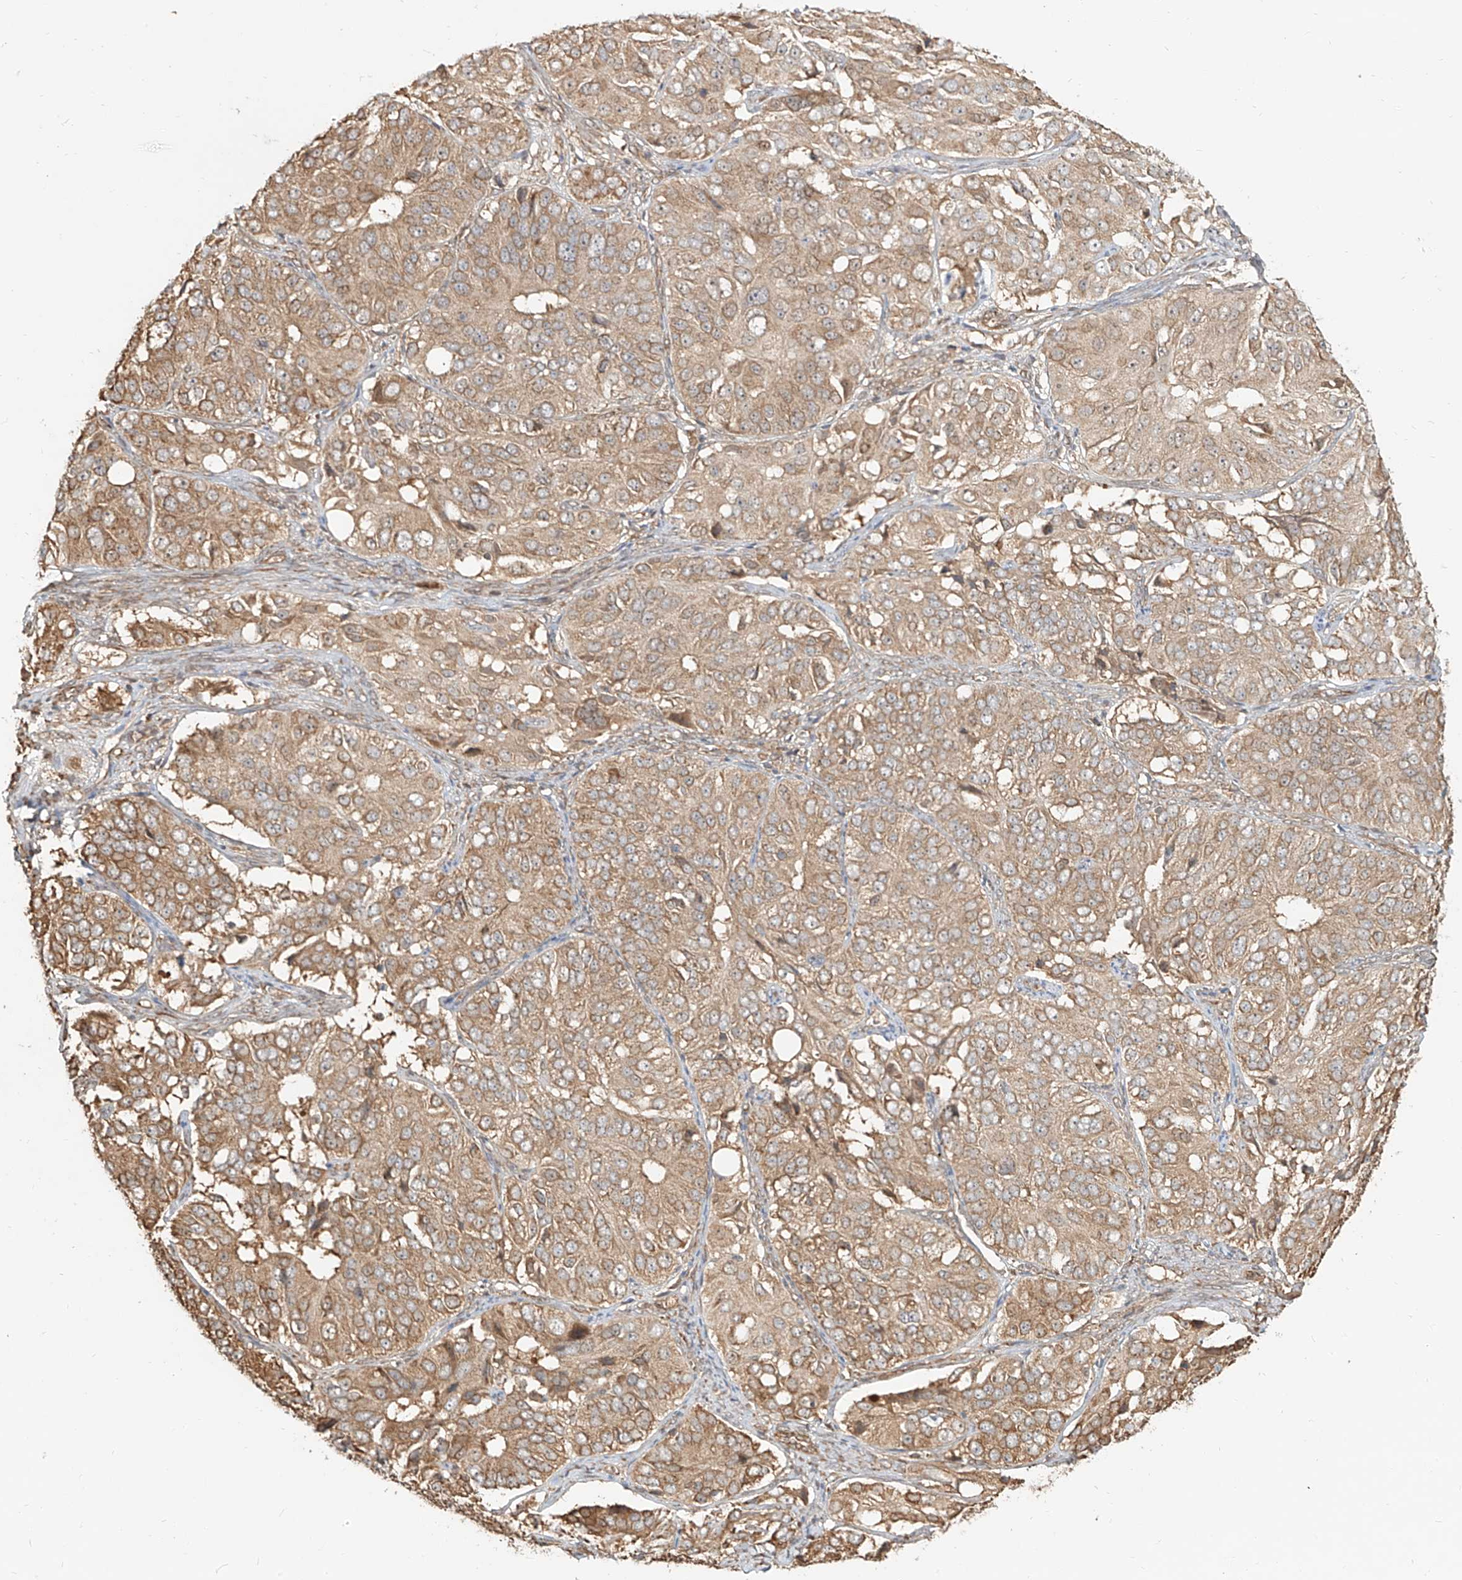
{"staining": {"intensity": "moderate", "quantity": ">75%", "location": "cytoplasmic/membranous"}, "tissue": "ovarian cancer", "cell_type": "Tumor cells", "image_type": "cancer", "snomed": [{"axis": "morphology", "description": "Carcinoma, endometroid"}, {"axis": "topography", "description": "Ovary"}], "caption": "Protein expression analysis of ovarian cancer shows moderate cytoplasmic/membranous staining in approximately >75% of tumor cells. (DAB = brown stain, brightfield microscopy at high magnification).", "gene": "UBE2K", "patient": {"sex": "female", "age": 51}}